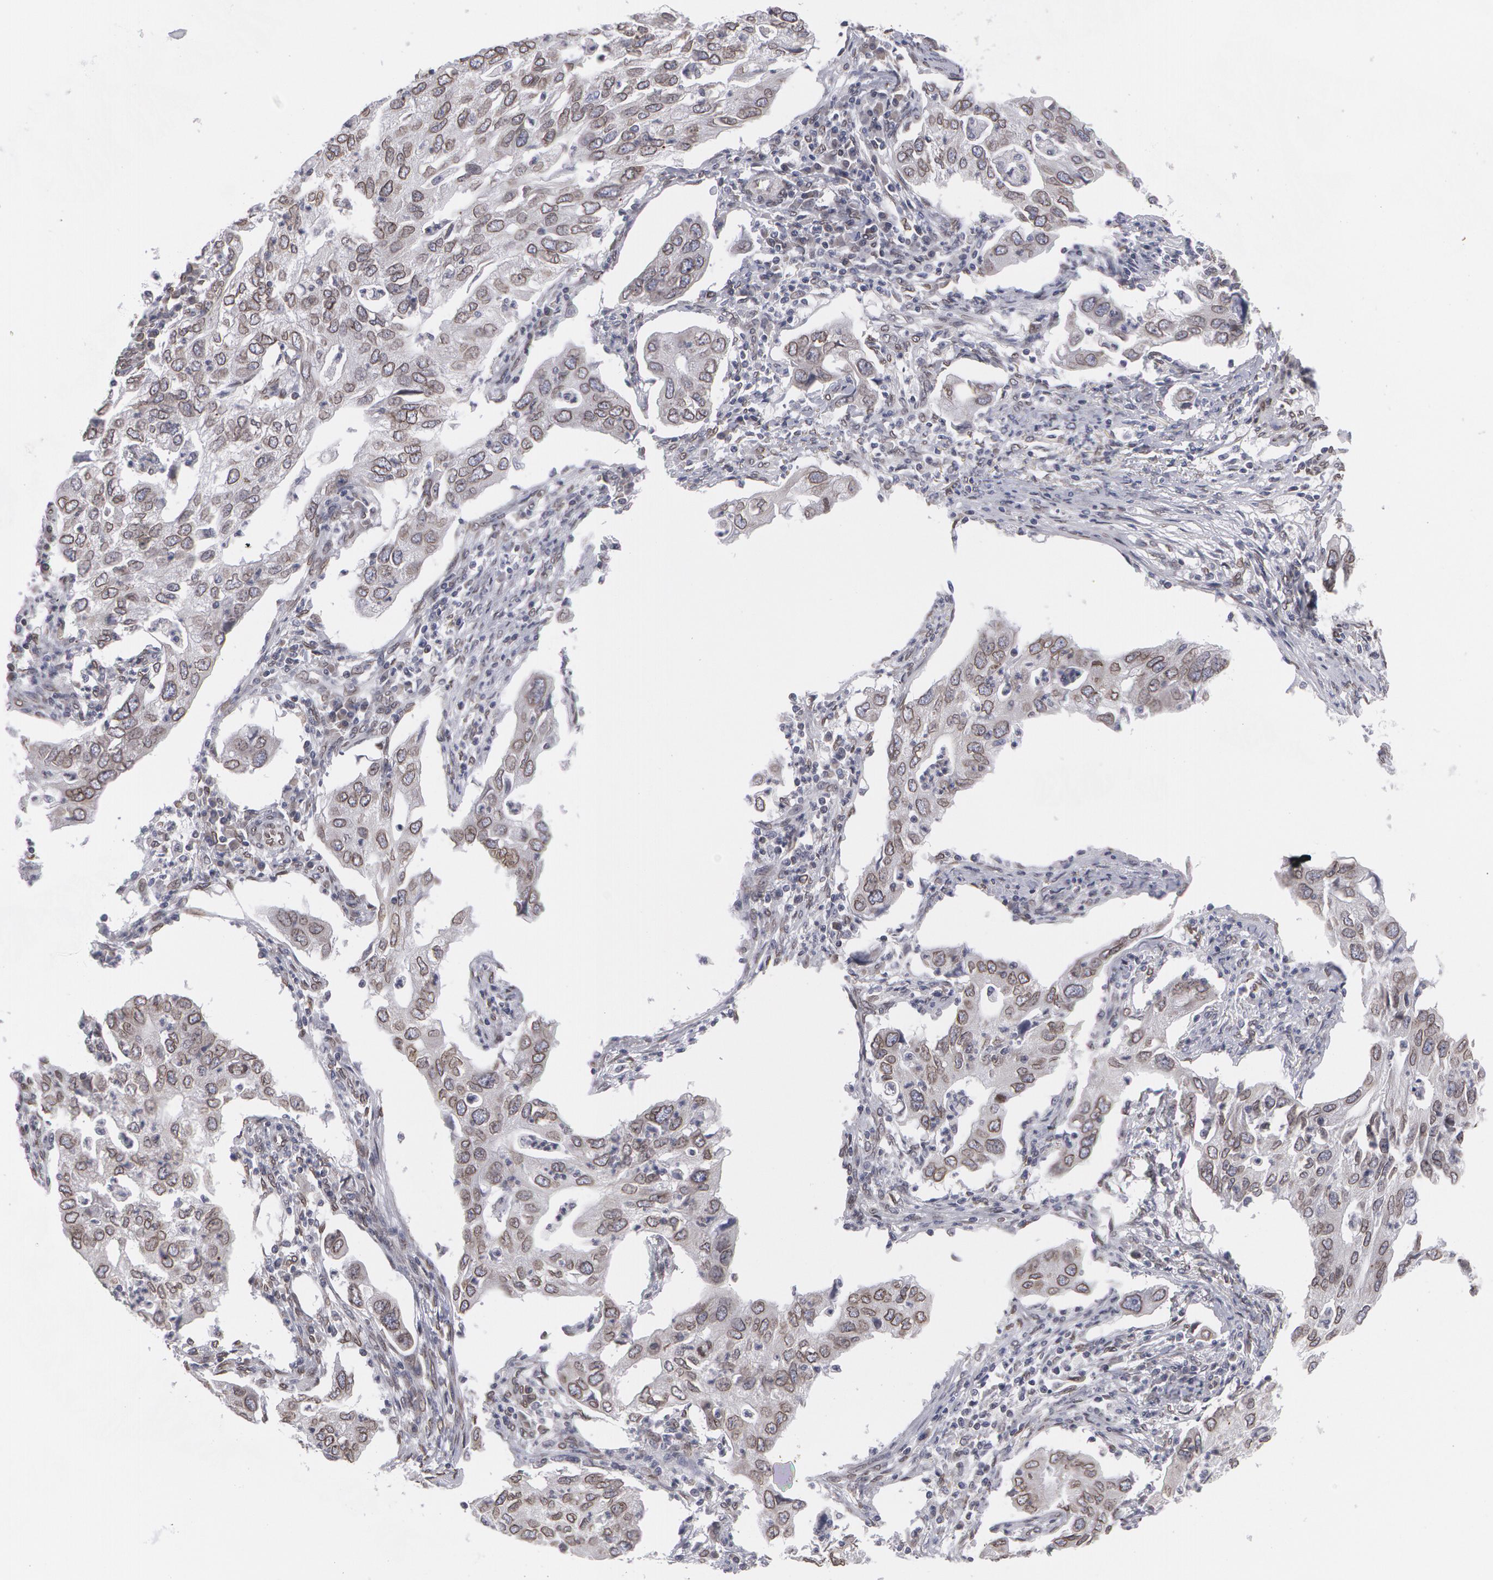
{"staining": {"intensity": "weak", "quantity": "25%-75%", "location": "nuclear"}, "tissue": "lung cancer", "cell_type": "Tumor cells", "image_type": "cancer", "snomed": [{"axis": "morphology", "description": "Adenocarcinoma, NOS"}, {"axis": "topography", "description": "Lung"}], "caption": "An immunohistochemistry (IHC) image of tumor tissue is shown. Protein staining in brown highlights weak nuclear positivity in lung cancer (adenocarcinoma) within tumor cells.", "gene": "EMD", "patient": {"sex": "male", "age": 48}}